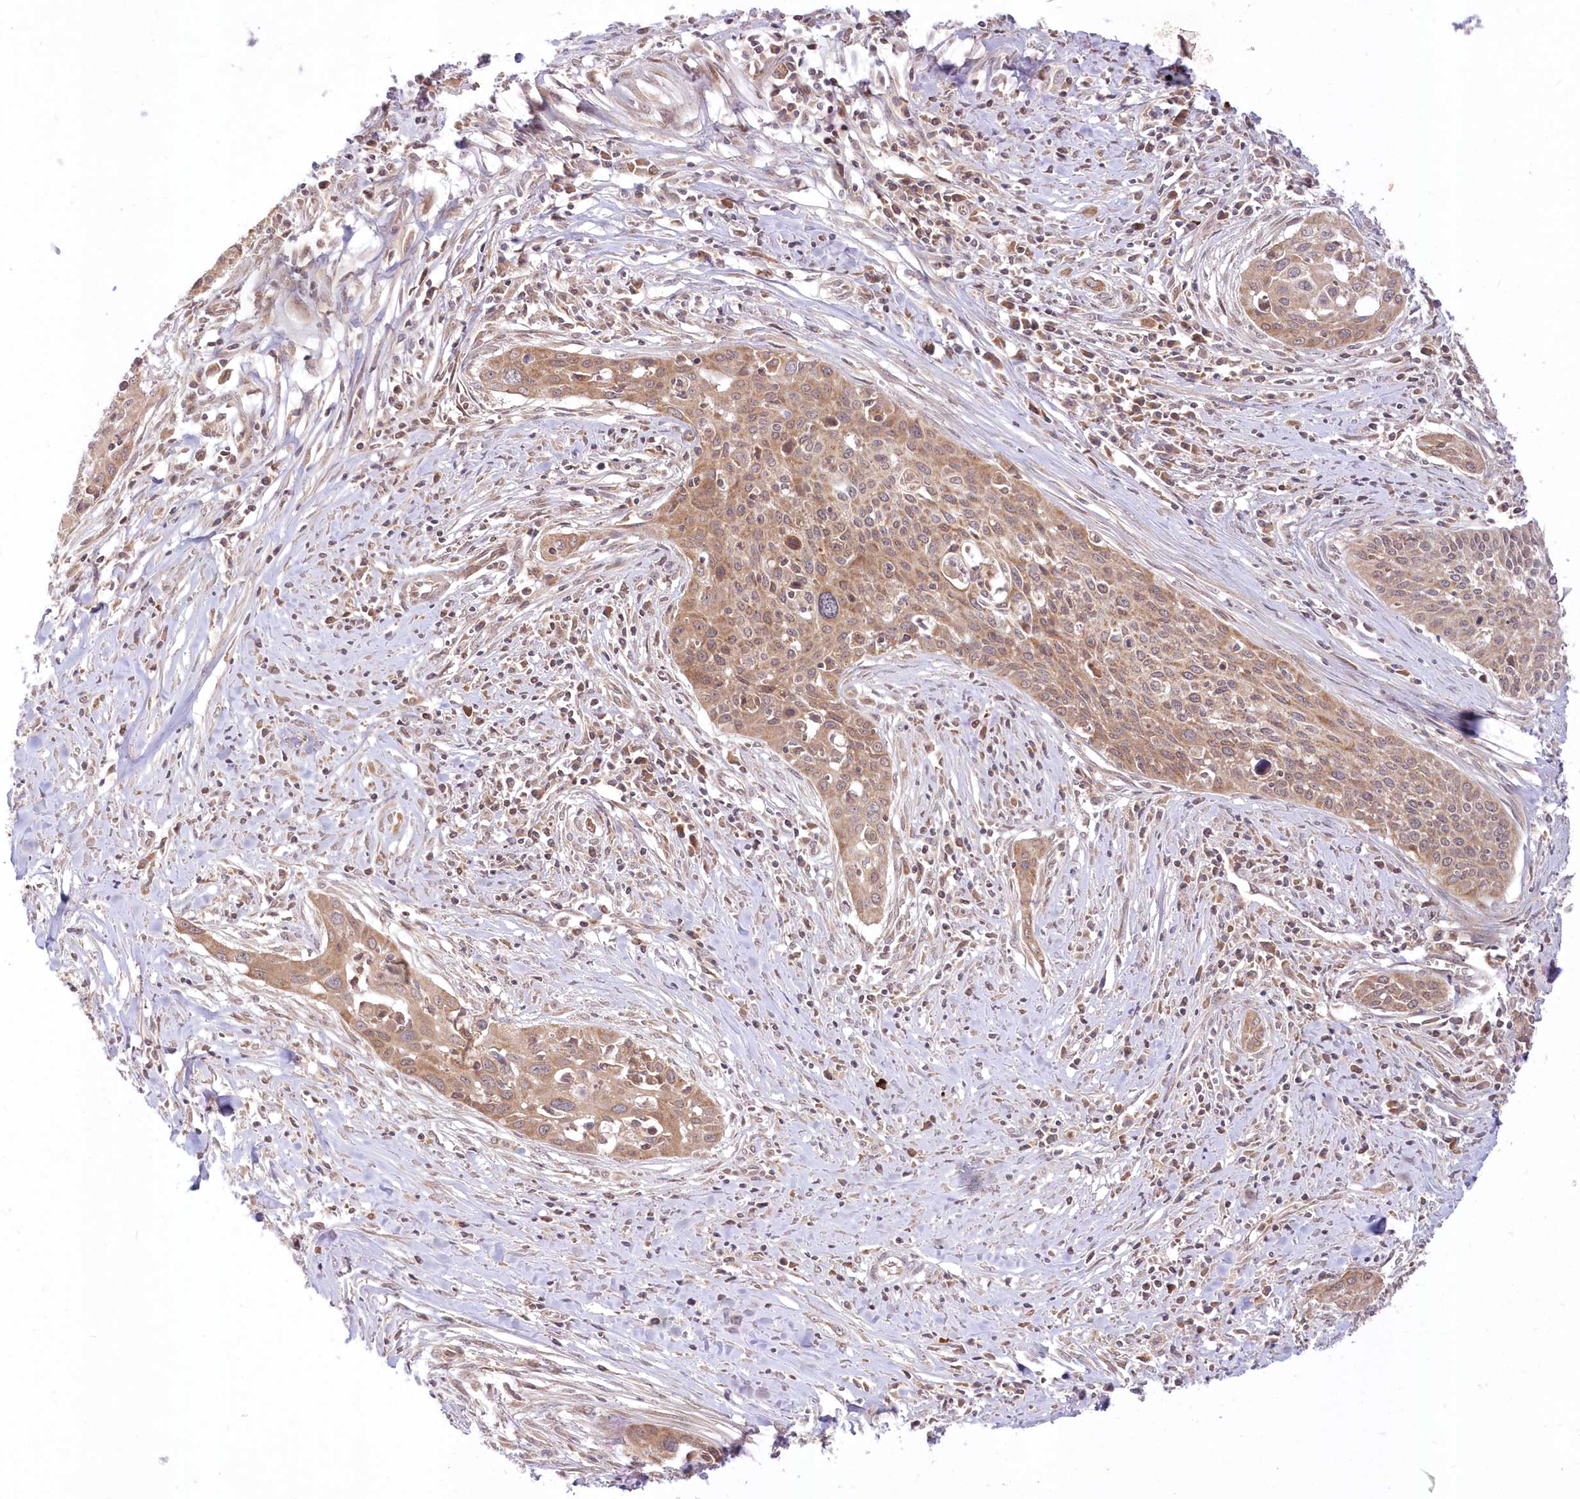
{"staining": {"intensity": "moderate", "quantity": ">75%", "location": "cytoplasmic/membranous"}, "tissue": "cervical cancer", "cell_type": "Tumor cells", "image_type": "cancer", "snomed": [{"axis": "morphology", "description": "Squamous cell carcinoma, NOS"}, {"axis": "topography", "description": "Cervix"}], "caption": "Immunohistochemical staining of cervical cancer reveals moderate cytoplasmic/membranous protein staining in about >75% of tumor cells.", "gene": "MTMR3", "patient": {"sex": "female", "age": 34}}